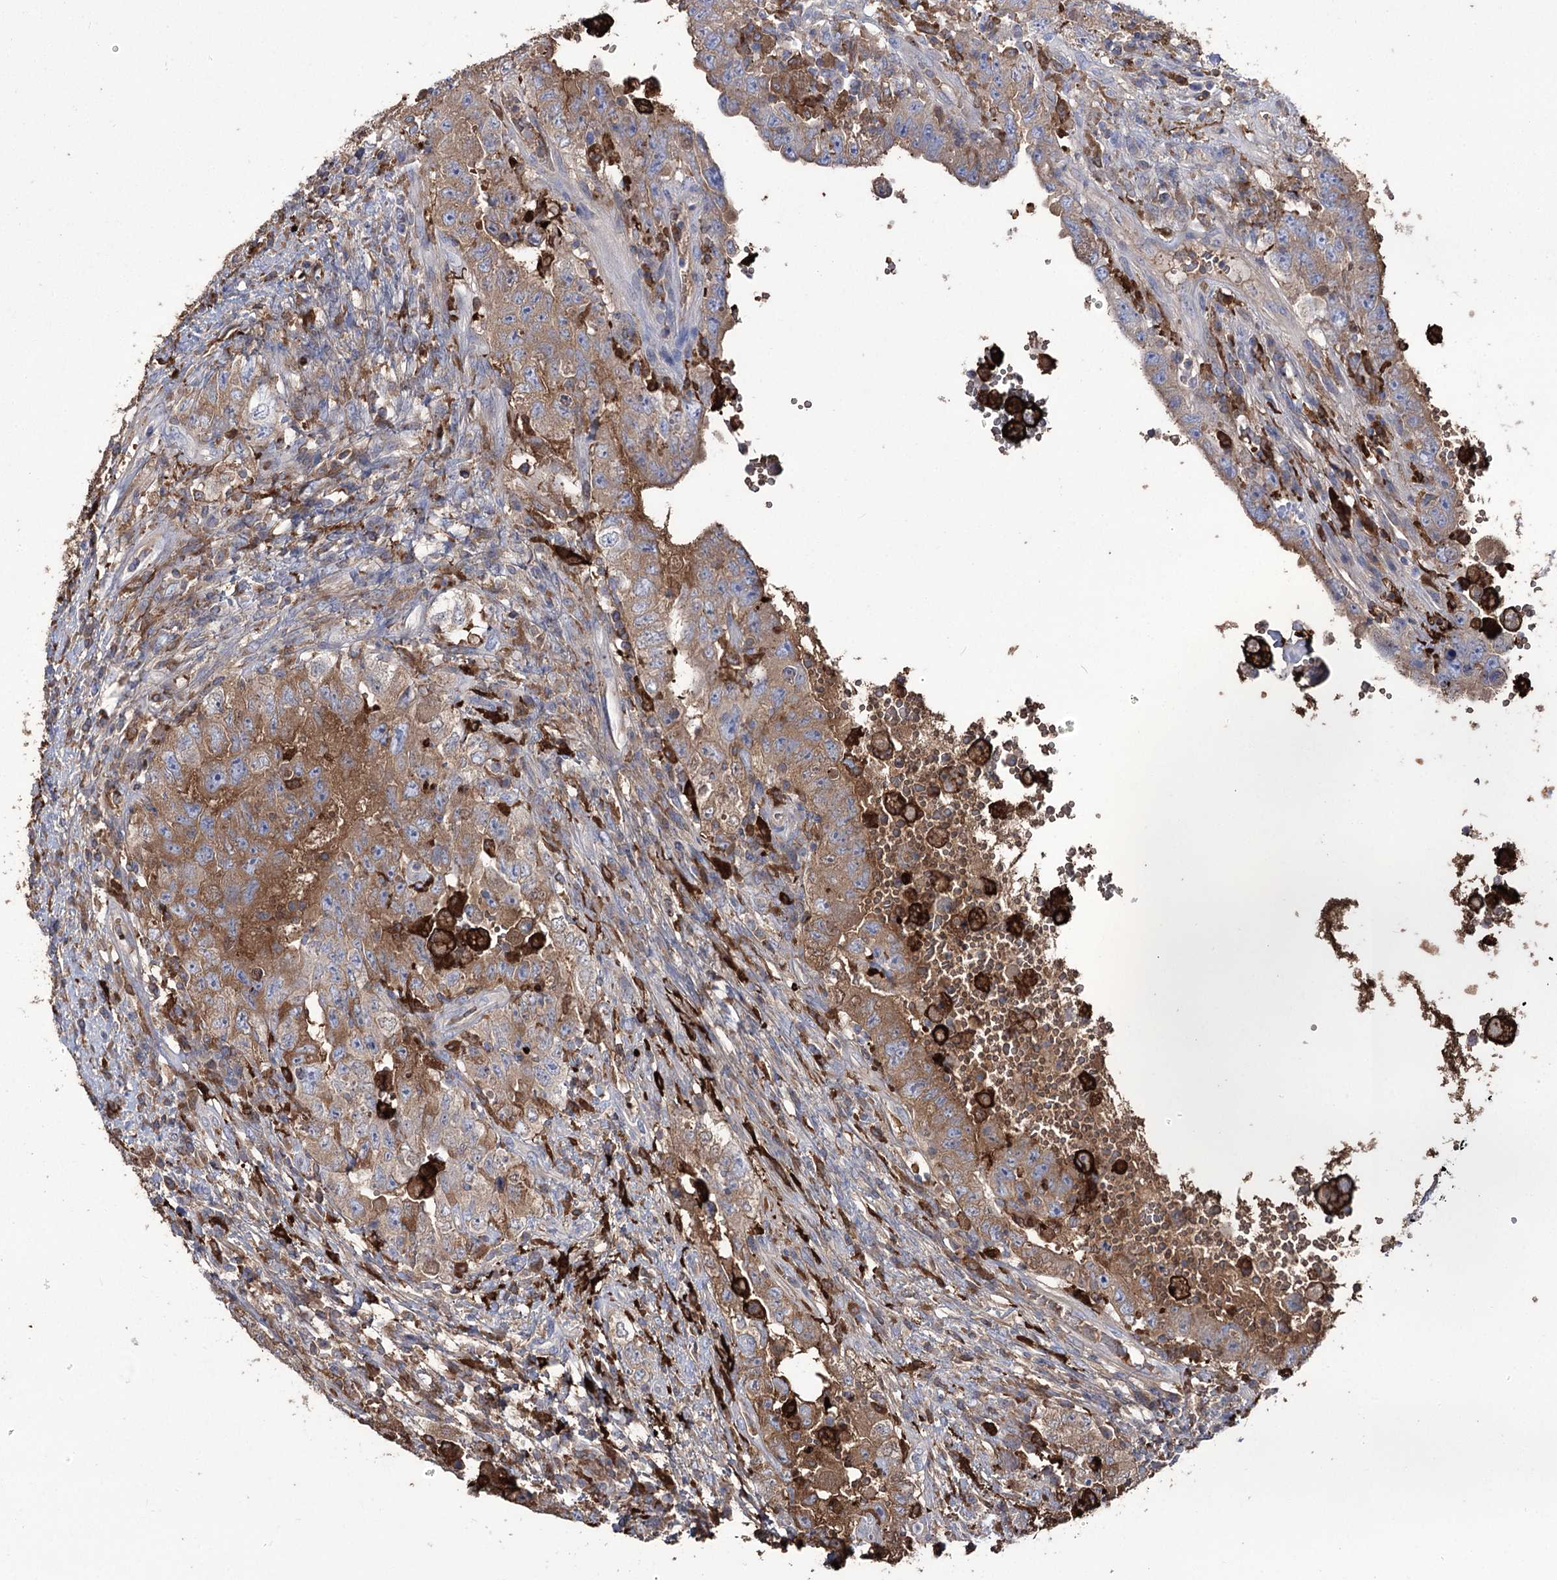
{"staining": {"intensity": "moderate", "quantity": ">75%", "location": "cytoplasmic/membranous"}, "tissue": "testis cancer", "cell_type": "Tumor cells", "image_type": "cancer", "snomed": [{"axis": "morphology", "description": "Carcinoma, Embryonal, NOS"}, {"axis": "topography", "description": "Testis"}], "caption": "Human embryonal carcinoma (testis) stained with a protein marker displays moderate staining in tumor cells.", "gene": "ZNF622", "patient": {"sex": "male", "age": 26}}